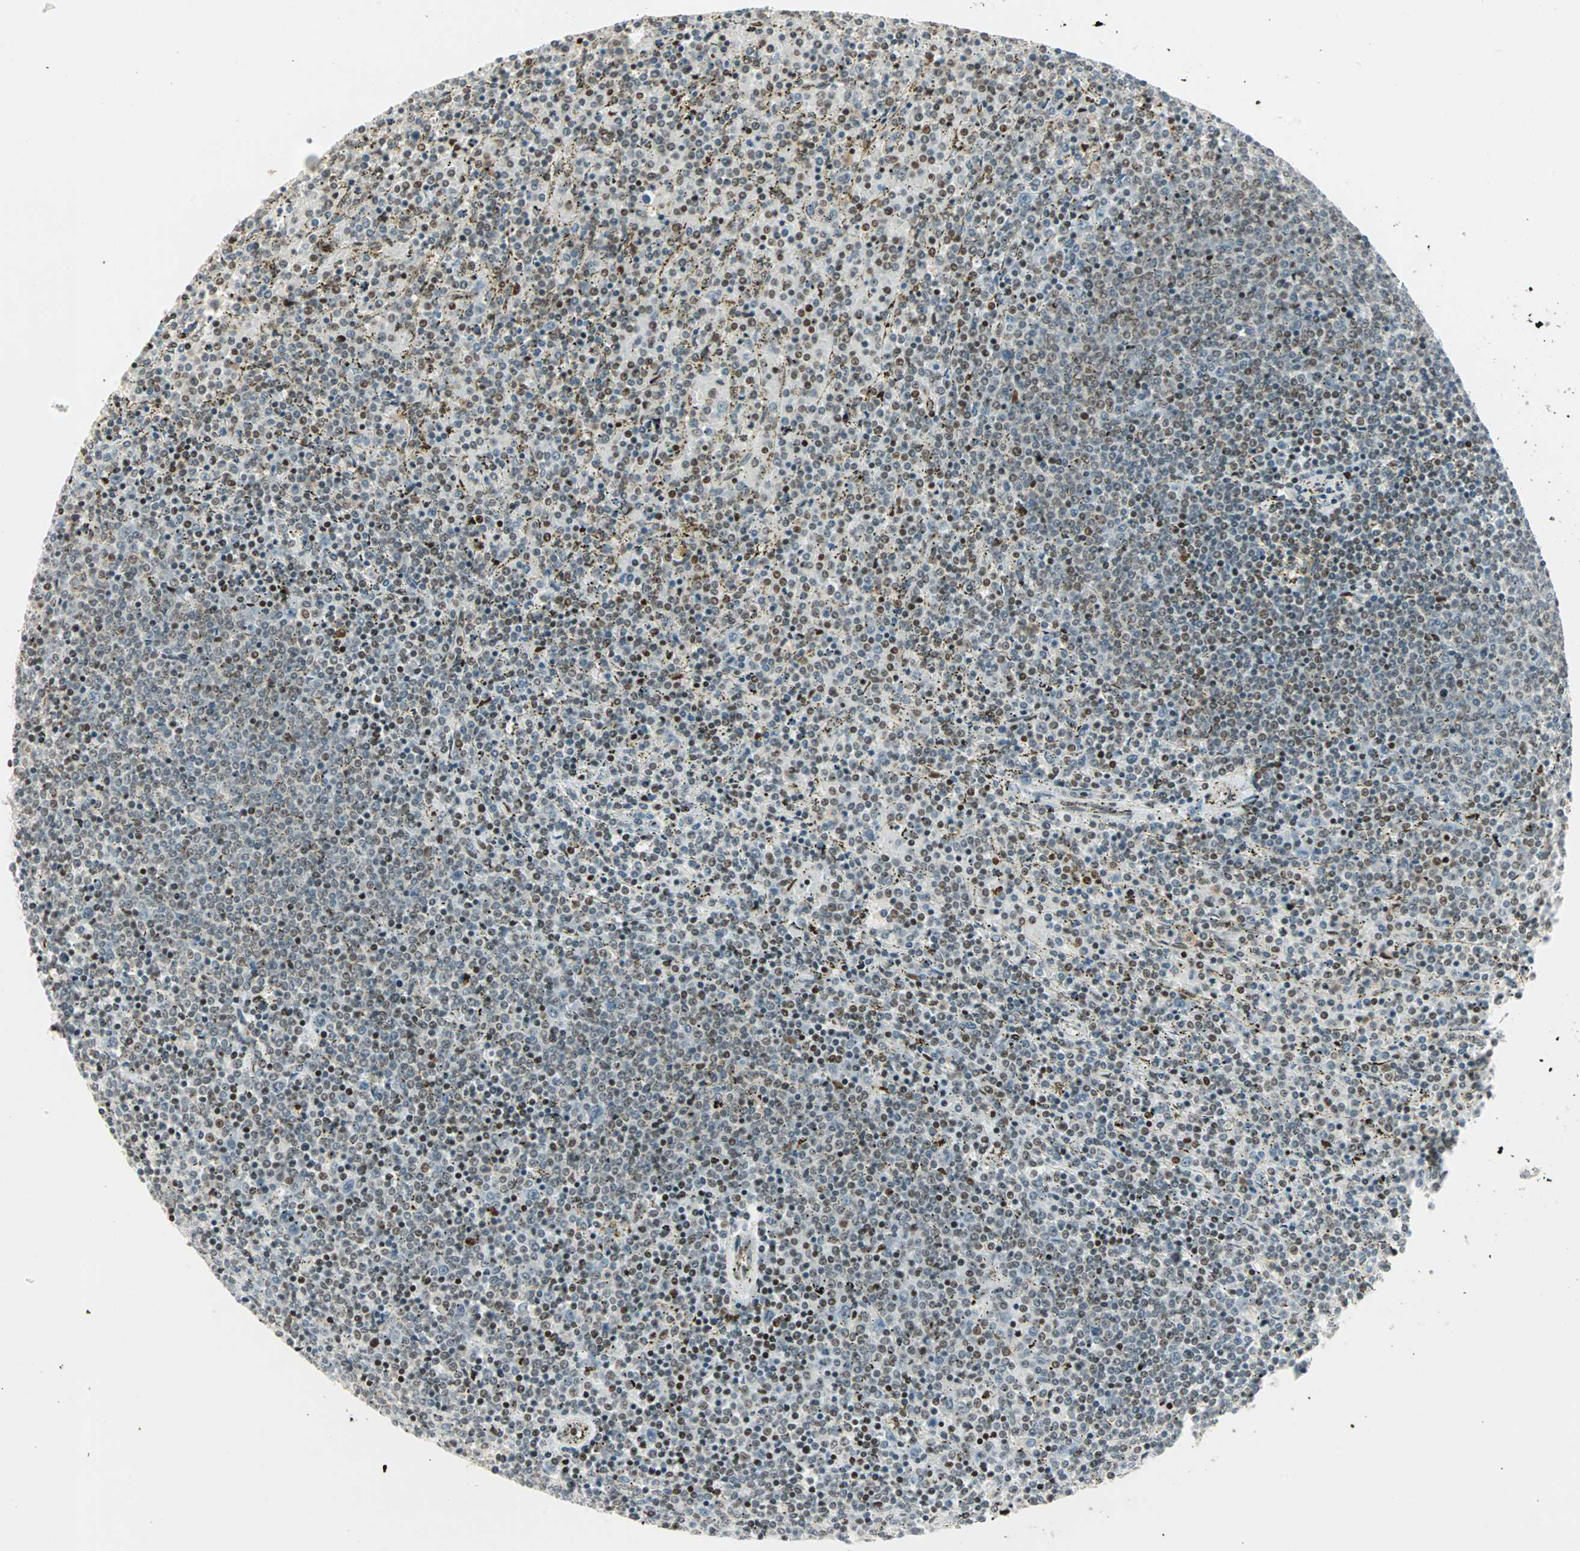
{"staining": {"intensity": "moderate", "quantity": "25%-75%", "location": "nuclear"}, "tissue": "lymphoma", "cell_type": "Tumor cells", "image_type": "cancer", "snomed": [{"axis": "morphology", "description": "Malignant lymphoma, non-Hodgkin's type, Low grade"}, {"axis": "topography", "description": "Spleen"}], "caption": "Immunohistochemistry (IHC) histopathology image of neoplastic tissue: human malignant lymphoma, non-Hodgkin's type (low-grade) stained using IHC shows medium levels of moderate protein expression localized specifically in the nuclear of tumor cells, appearing as a nuclear brown color.", "gene": "BLM", "patient": {"sex": "female", "age": 77}}